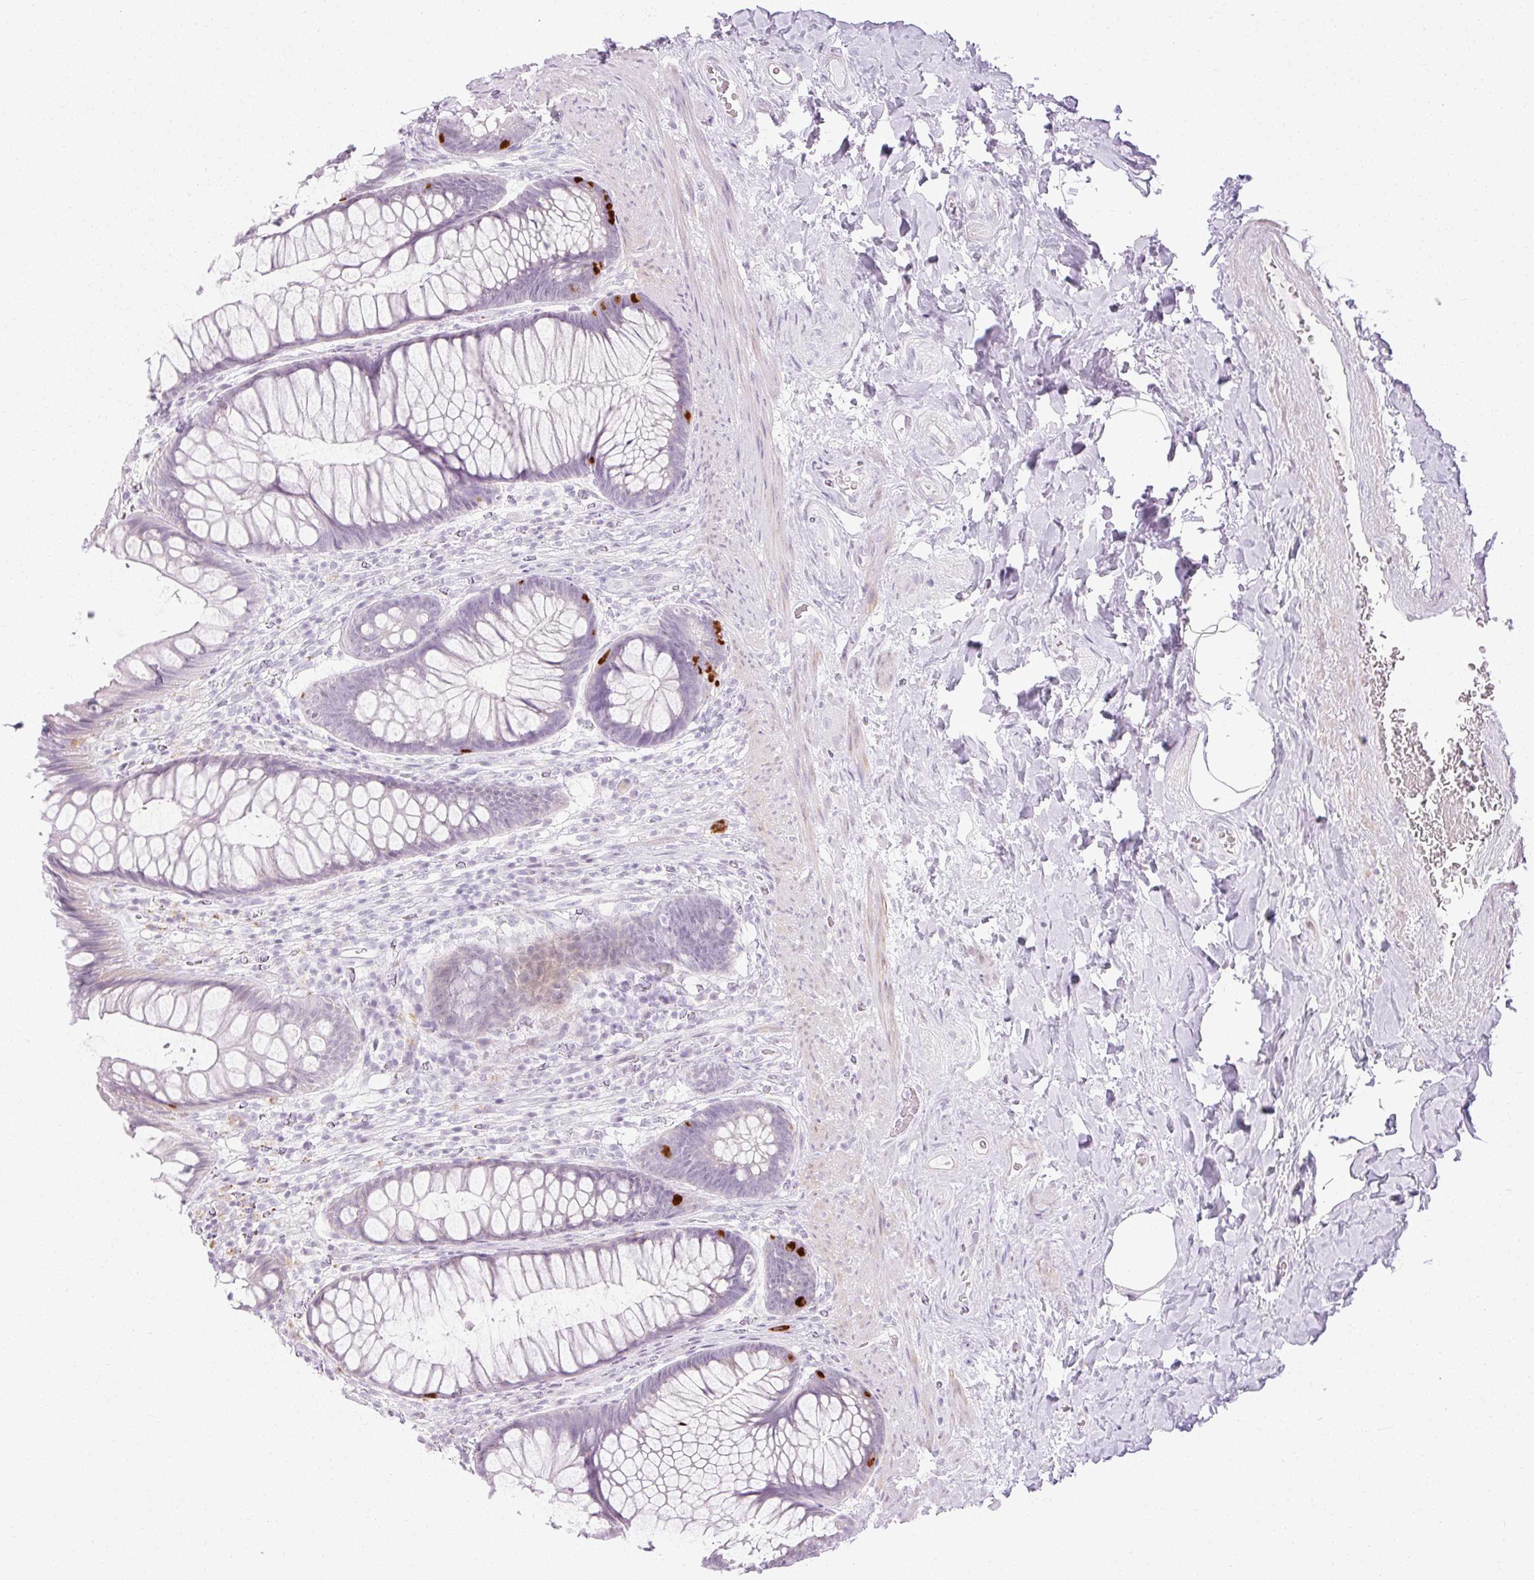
{"staining": {"intensity": "strong", "quantity": "<25%", "location": "cytoplasmic/membranous"}, "tissue": "rectum", "cell_type": "Glandular cells", "image_type": "normal", "snomed": [{"axis": "morphology", "description": "Normal tissue, NOS"}, {"axis": "topography", "description": "Rectum"}], "caption": "High-magnification brightfield microscopy of normal rectum stained with DAB (brown) and counterstained with hematoxylin (blue). glandular cells exhibit strong cytoplasmic/membranous expression is seen in about<25% of cells.", "gene": "C3orf49", "patient": {"sex": "male", "age": 53}}